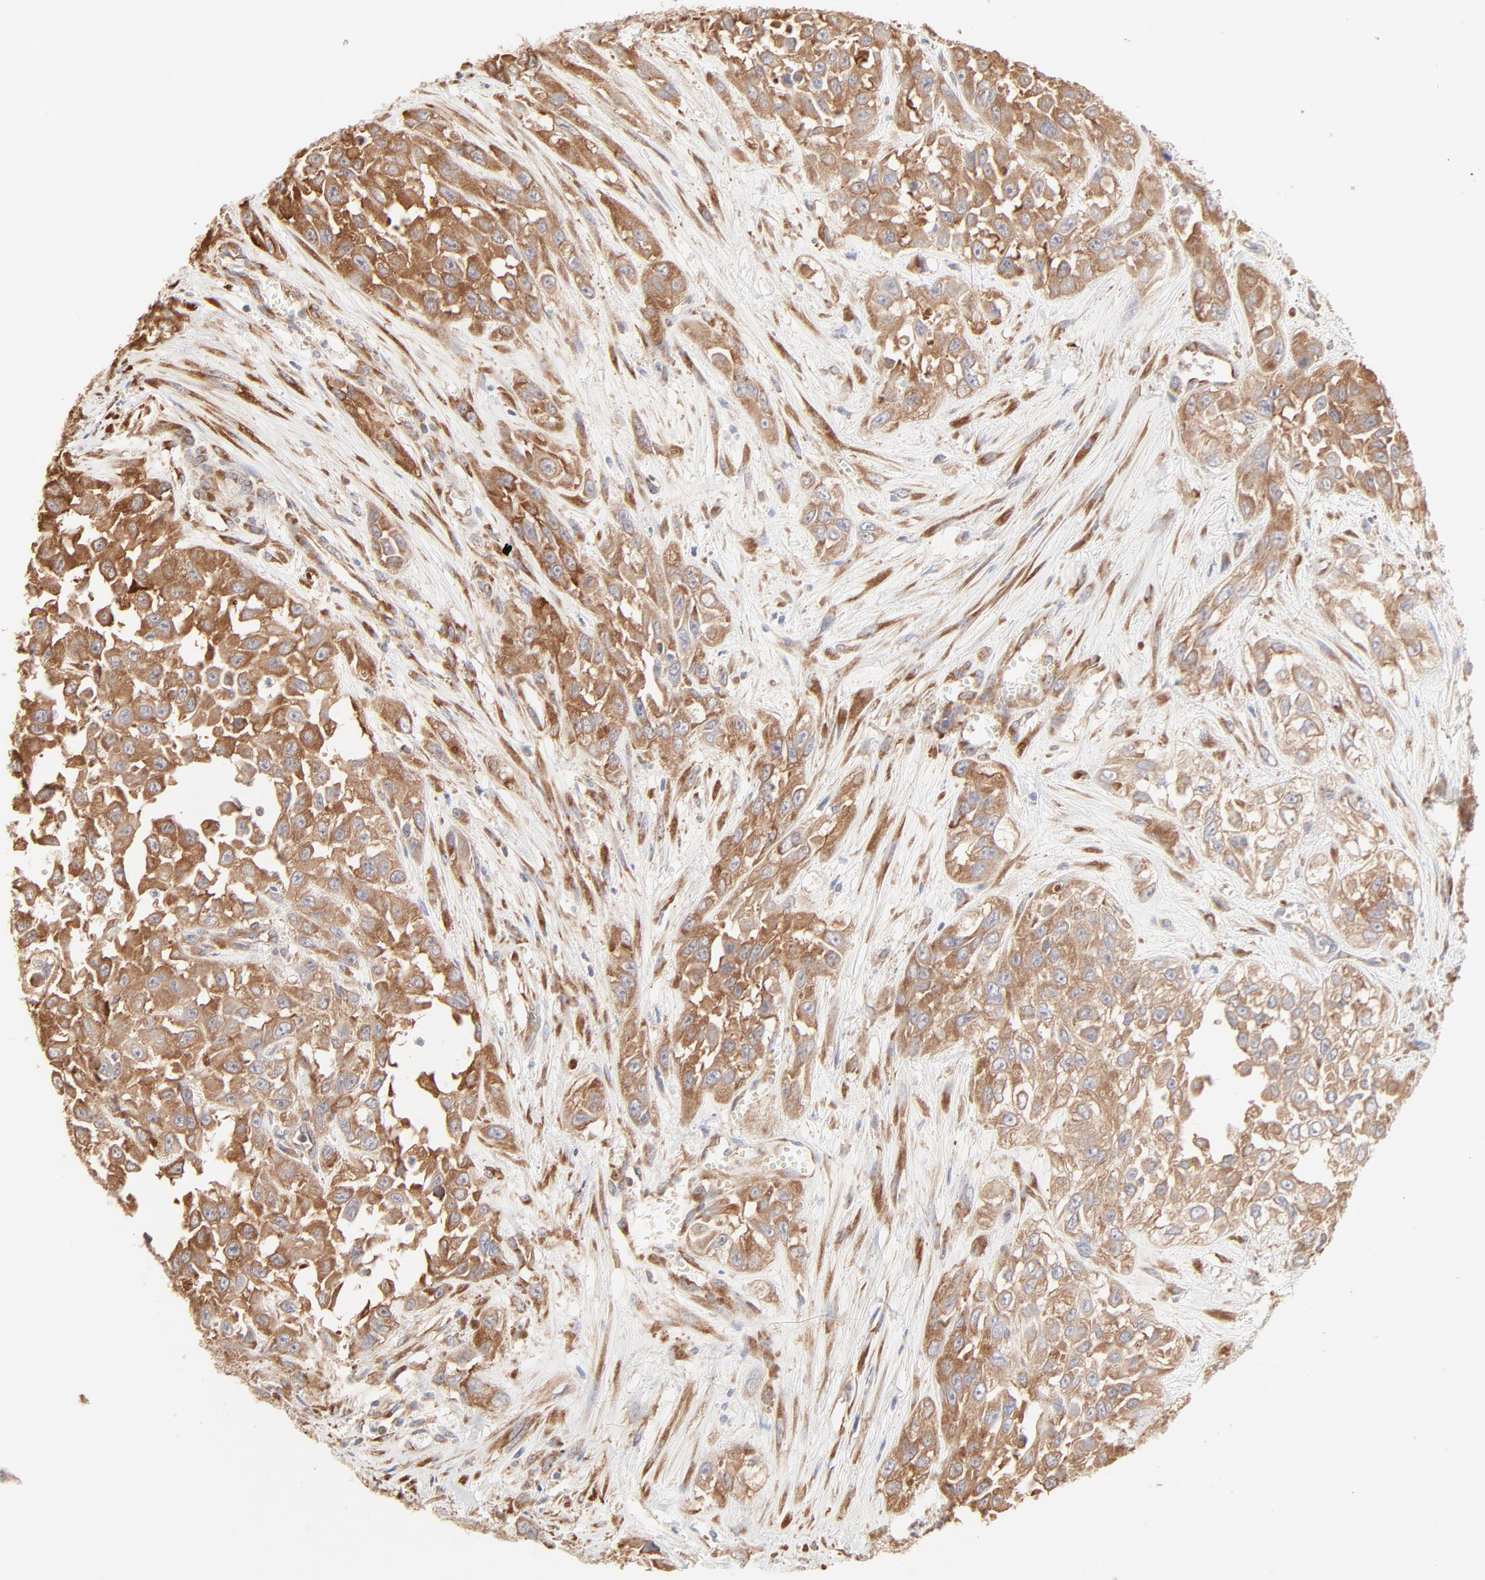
{"staining": {"intensity": "moderate", "quantity": ">75%", "location": "cytoplasmic/membranous"}, "tissue": "urothelial cancer", "cell_type": "Tumor cells", "image_type": "cancer", "snomed": [{"axis": "morphology", "description": "Urothelial carcinoma, High grade"}, {"axis": "topography", "description": "Urinary bladder"}], "caption": "Brown immunohistochemical staining in human urothelial cancer displays moderate cytoplasmic/membranous staining in about >75% of tumor cells. (DAB IHC with brightfield microscopy, high magnification).", "gene": "RPS20", "patient": {"sex": "male", "age": 57}}